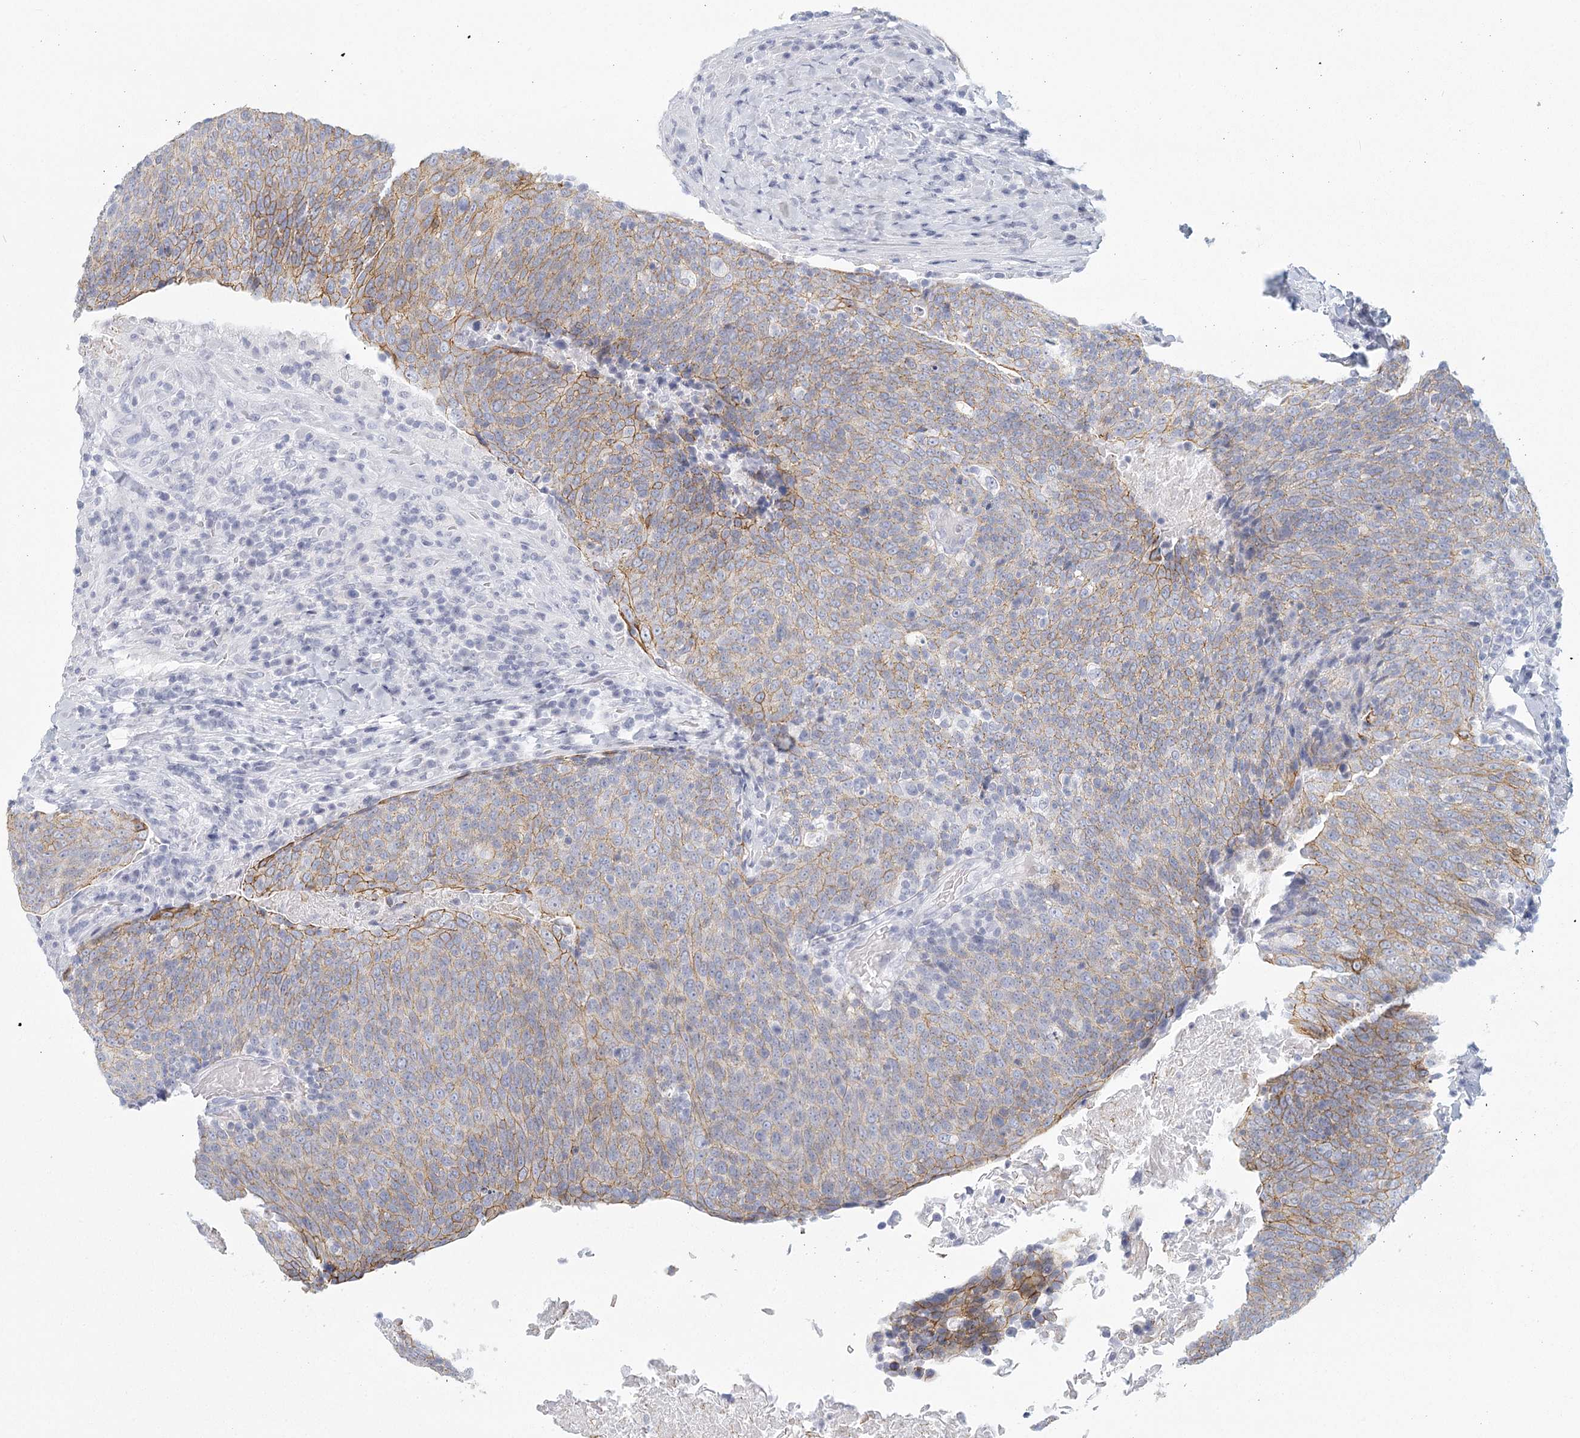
{"staining": {"intensity": "weak", "quantity": "25%-75%", "location": "cytoplasmic/membranous"}, "tissue": "head and neck cancer", "cell_type": "Tumor cells", "image_type": "cancer", "snomed": [{"axis": "morphology", "description": "Squamous cell carcinoma, NOS"}, {"axis": "morphology", "description": "Squamous cell carcinoma, metastatic, NOS"}, {"axis": "topography", "description": "Lymph node"}, {"axis": "topography", "description": "Head-Neck"}], "caption": "Weak cytoplasmic/membranous protein expression is seen in about 25%-75% of tumor cells in squamous cell carcinoma (head and neck).", "gene": "WNT8B", "patient": {"sex": "male", "age": 62}}